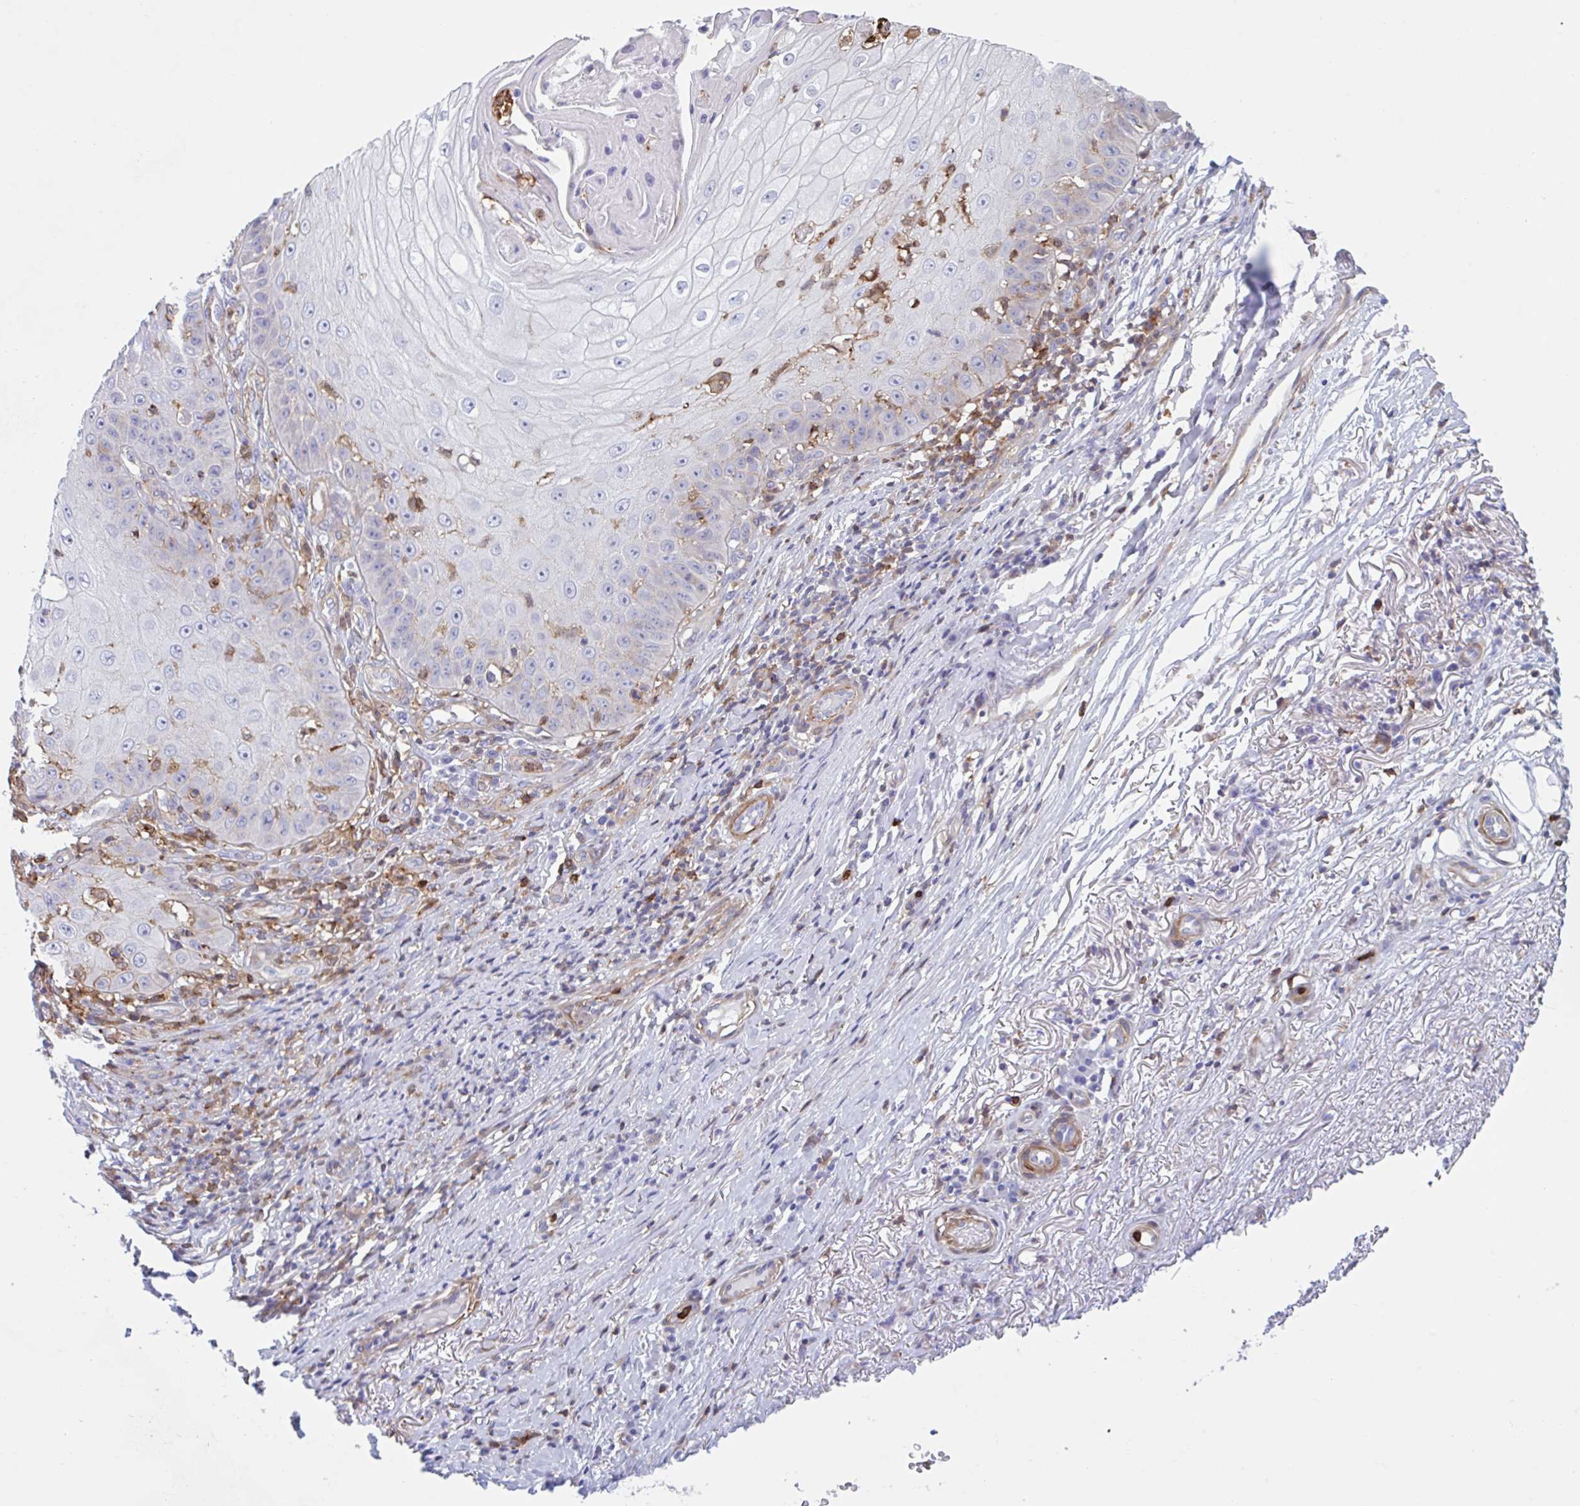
{"staining": {"intensity": "negative", "quantity": "none", "location": "none"}, "tissue": "skin cancer", "cell_type": "Tumor cells", "image_type": "cancer", "snomed": [{"axis": "morphology", "description": "Squamous cell carcinoma, NOS"}, {"axis": "topography", "description": "Skin"}], "caption": "Micrograph shows no significant protein expression in tumor cells of squamous cell carcinoma (skin).", "gene": "EFHD1", "patient": {"sex": "male", "age": 70}}